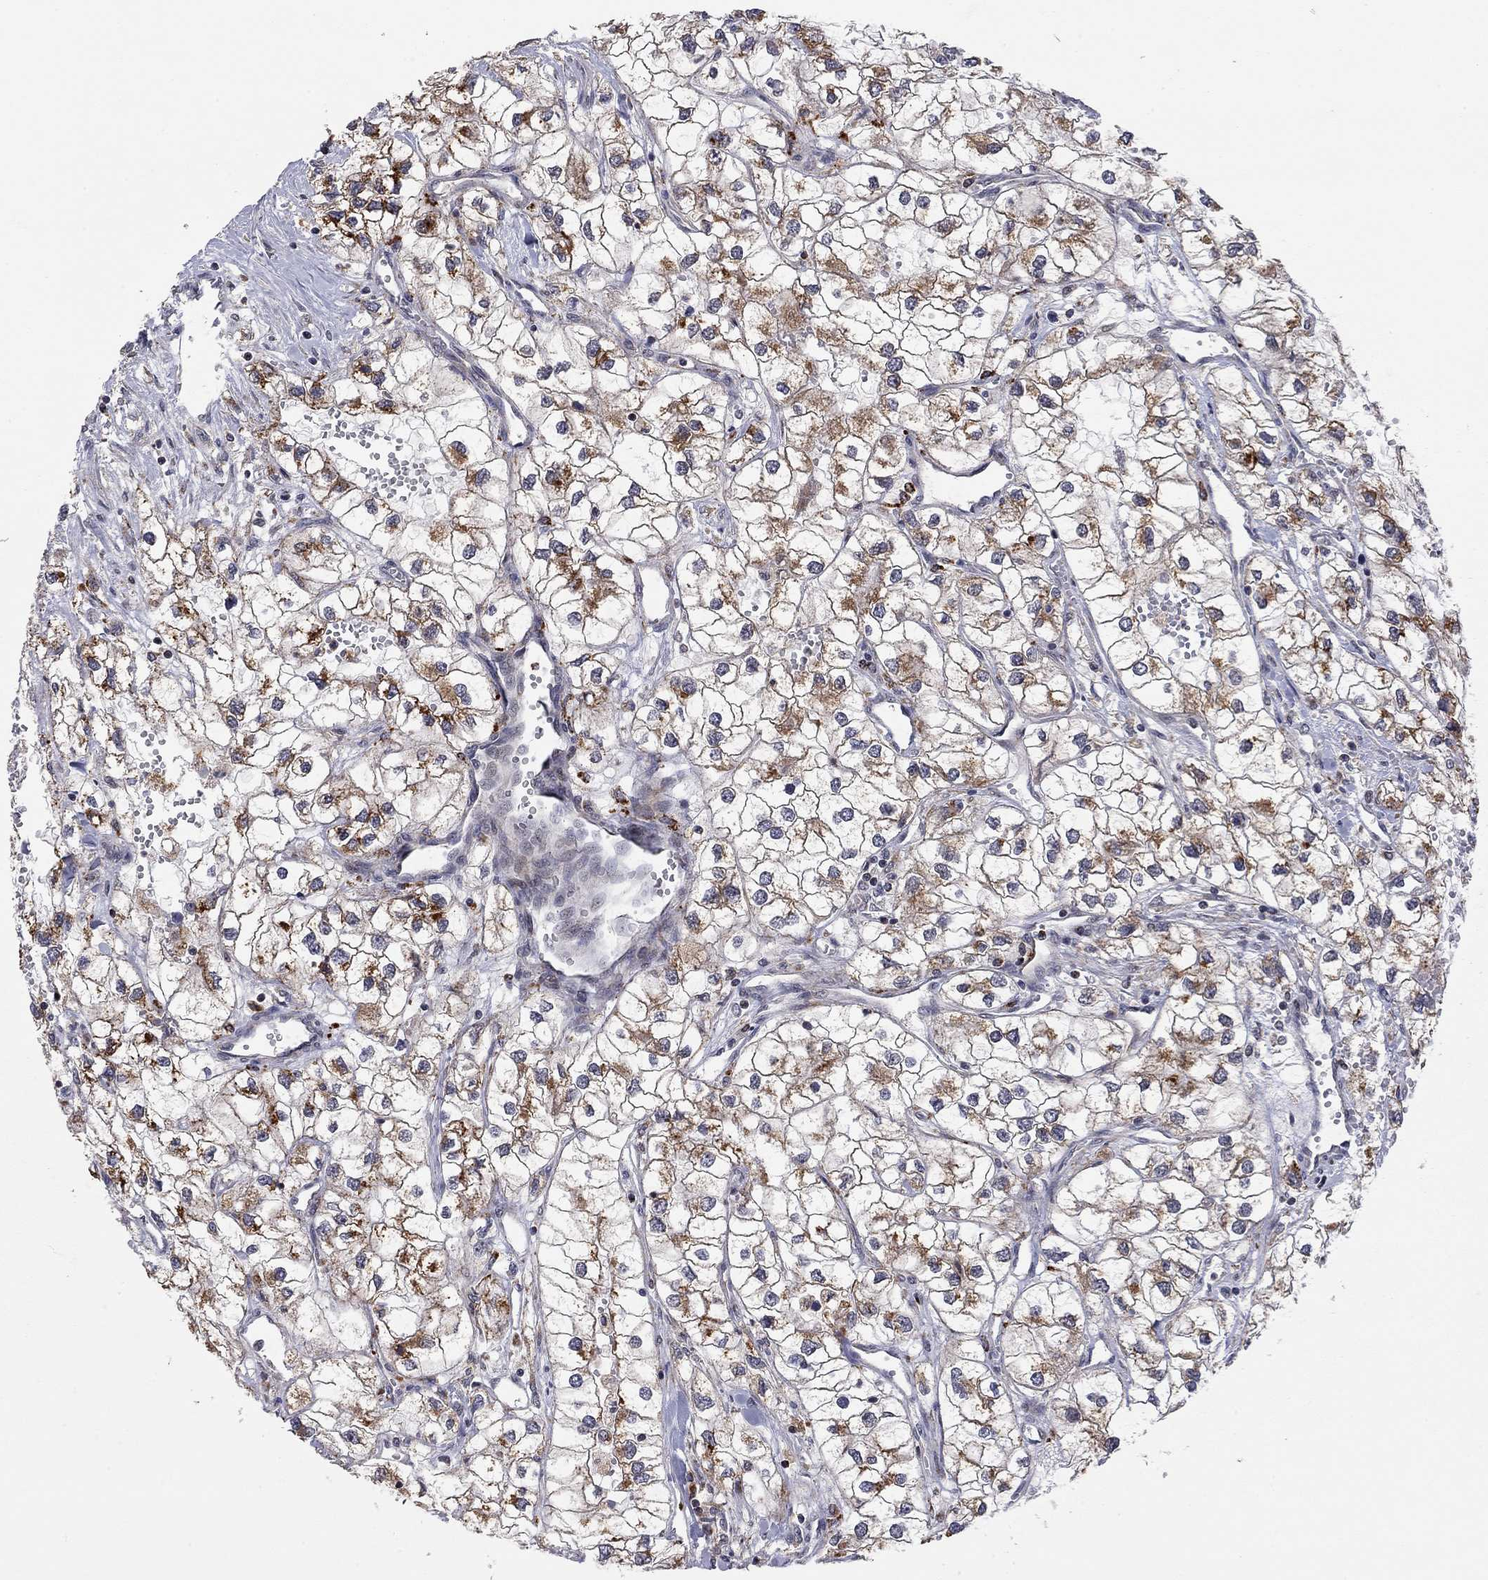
{"staining": {"intensity": "strong", "quantity": "<25%", "location": "cytoplasmic/membranous"}, "tissue": "renal cancer", "cell_type": "Tumor cells", "image_type": "cancer", "snomed": [{"axis": "morphology", "description": "Adenocarcinoma, NOS"}, {"axis": "topography", "description": "Kidney"}], "caption": "Brown immunohistochemical staining in renal cancer shows strong cytoplasmic/membranous staining in approximately <25% of tumor cells.", "gene": "IDS", "patient": {"sex": "male", "age": 59}}